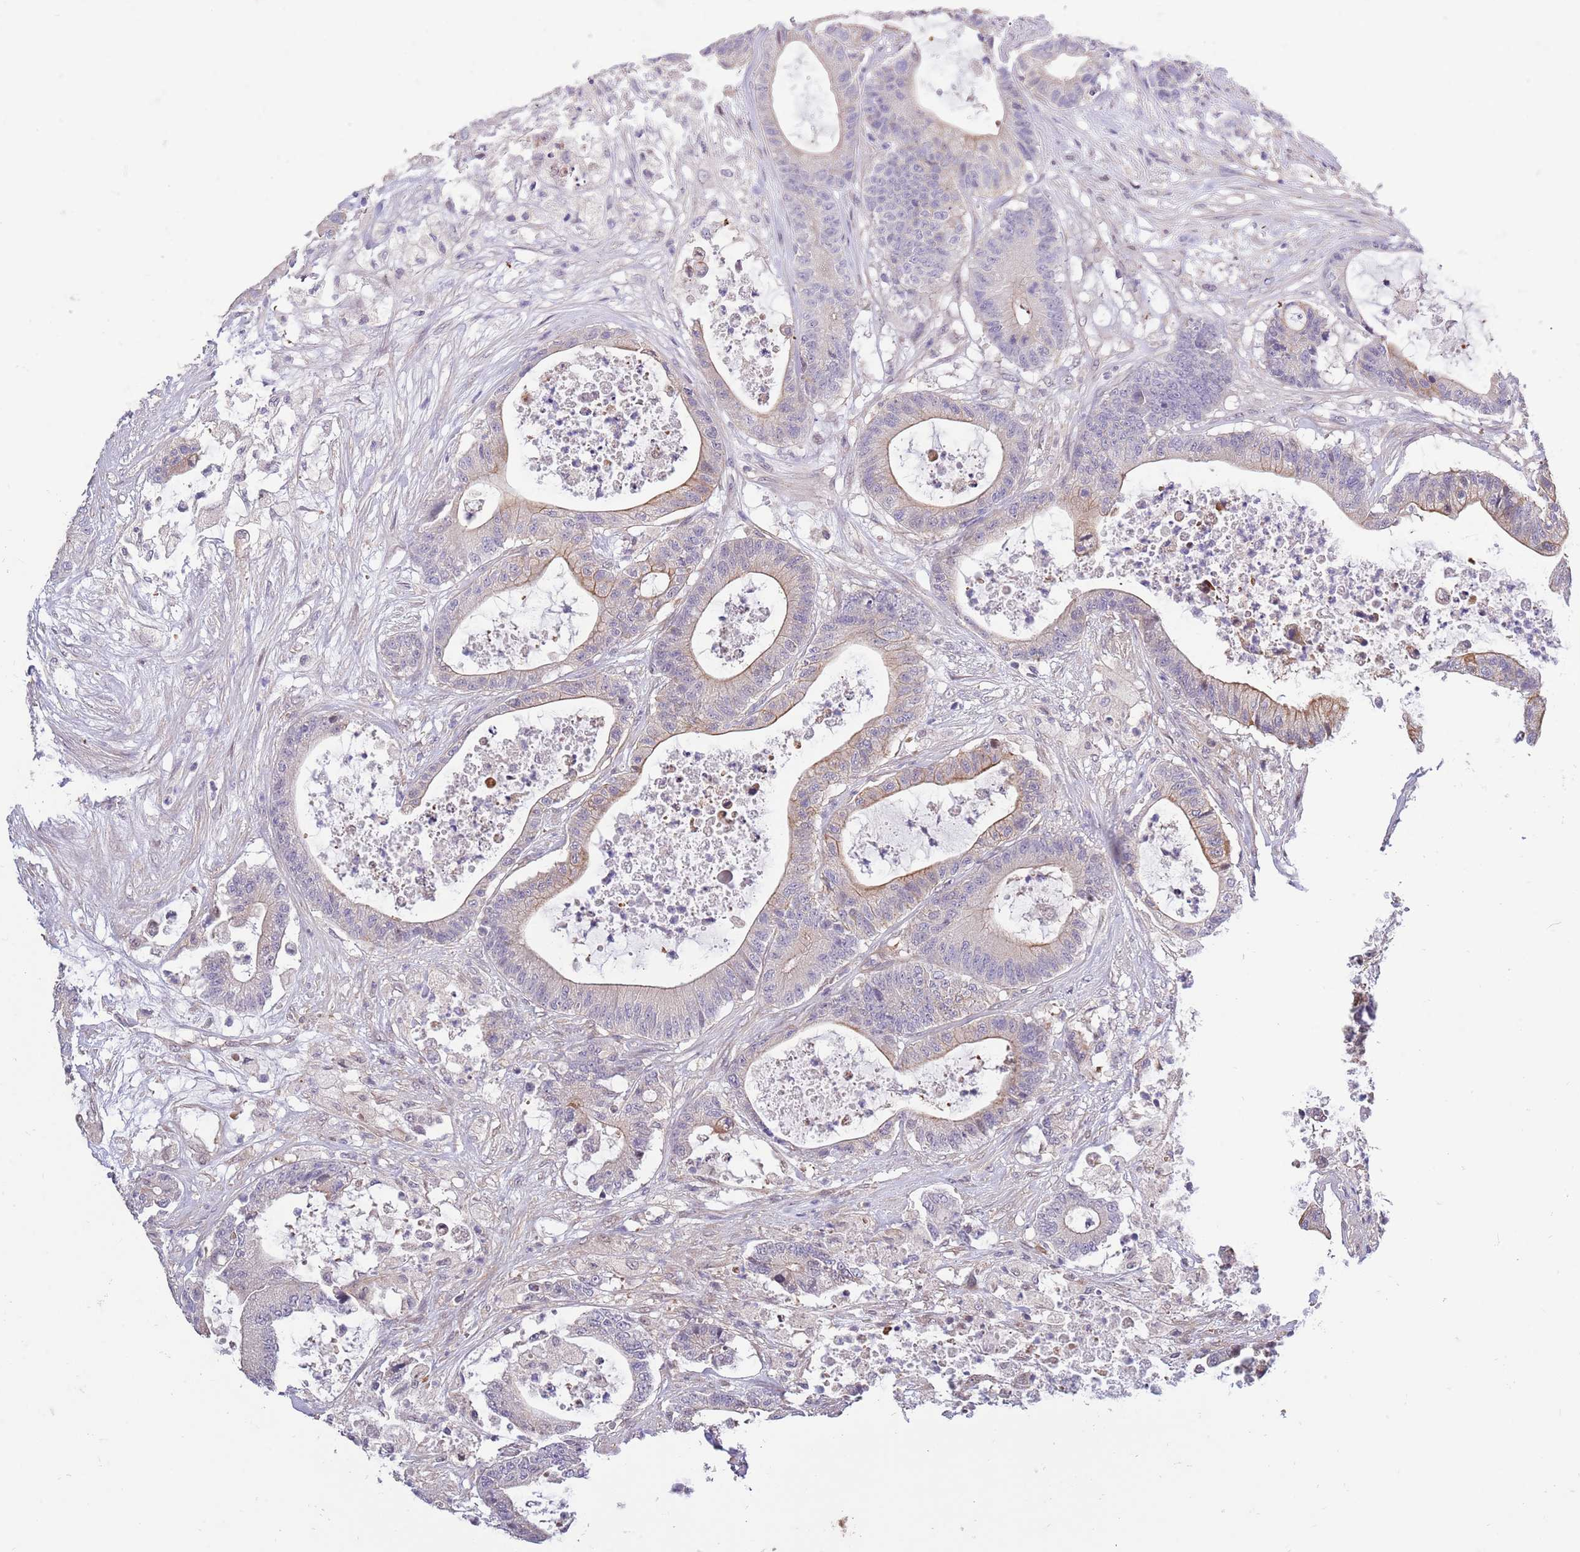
{"staining": {"intensity": "weak", "quantity": "<25%", "location": "cytoplasmic/membranous"}, "tissue": "colorectal cancer", "cell_type": "Tumor cells", "image_type": "cancer", "snomed": [{"axis": "morphology", "description": "Adenocarcinoma, NOS"}, {"axis": "topography", "description": "Colon"}], "caption": "The image demonstrates no significant expression in tumor cells of adenocarcinoma (colorectal).", "gene": "LIPJ", "patient": {"sex": "female", "age": 84}}